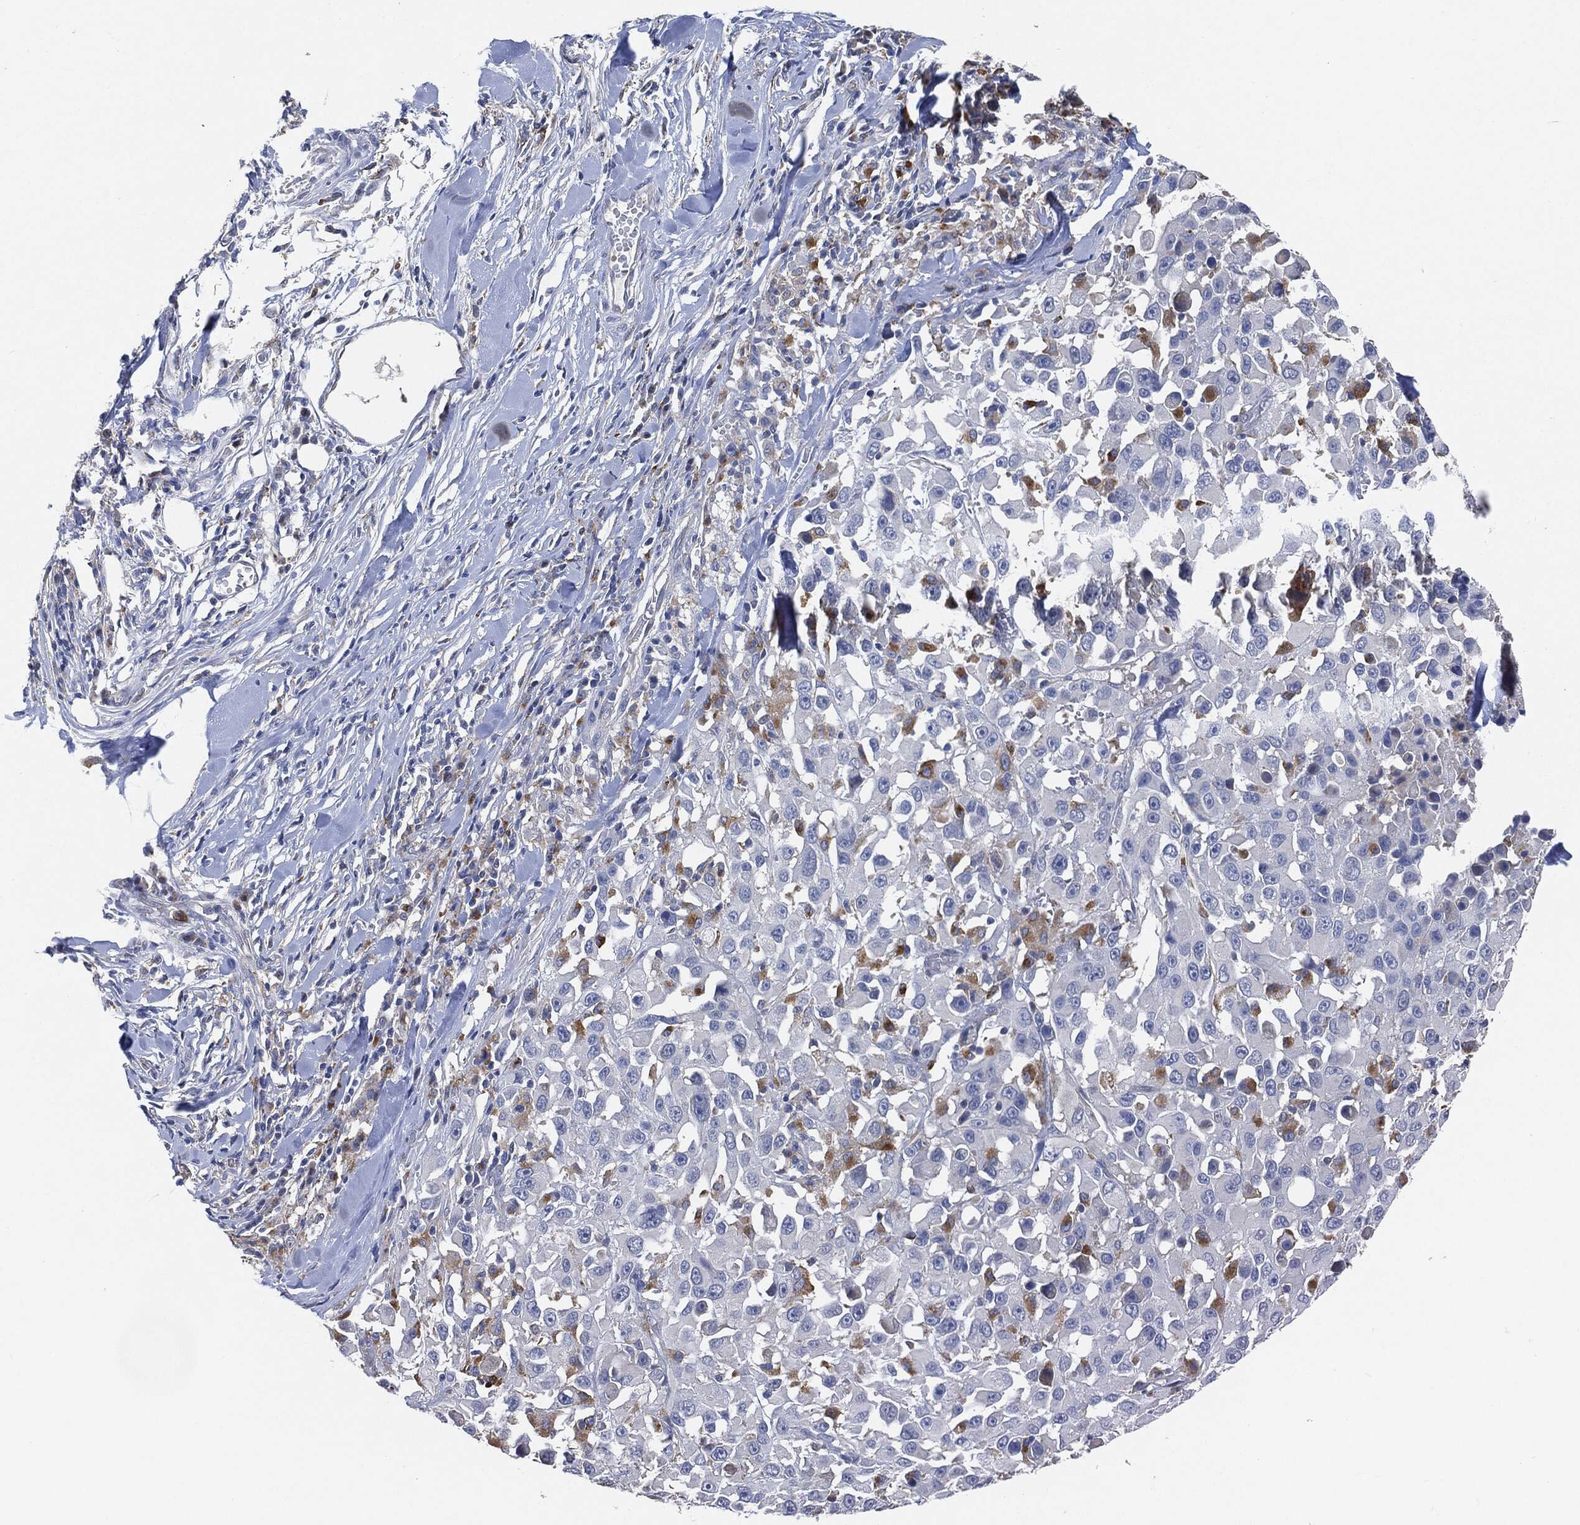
{"staining": {"intensity": "moderate", "quantity": "<25%", "location": "cytoplasmic/membranous"}, "tissue": "melanoma", "cell_type": "Tumor cells", "image_type": "cancer", "snomed": [{"axis": "morphology", "description": "Malignant melanoma, Metastatic site"}, {"axis": "topography", "description": "Lymph node"}], "caption": "Human melanoma stained with a protein marker displays moderate staining in tumor cells.", "gene": "VSIG4", "patient": {"sex": "male", "age": 50}}